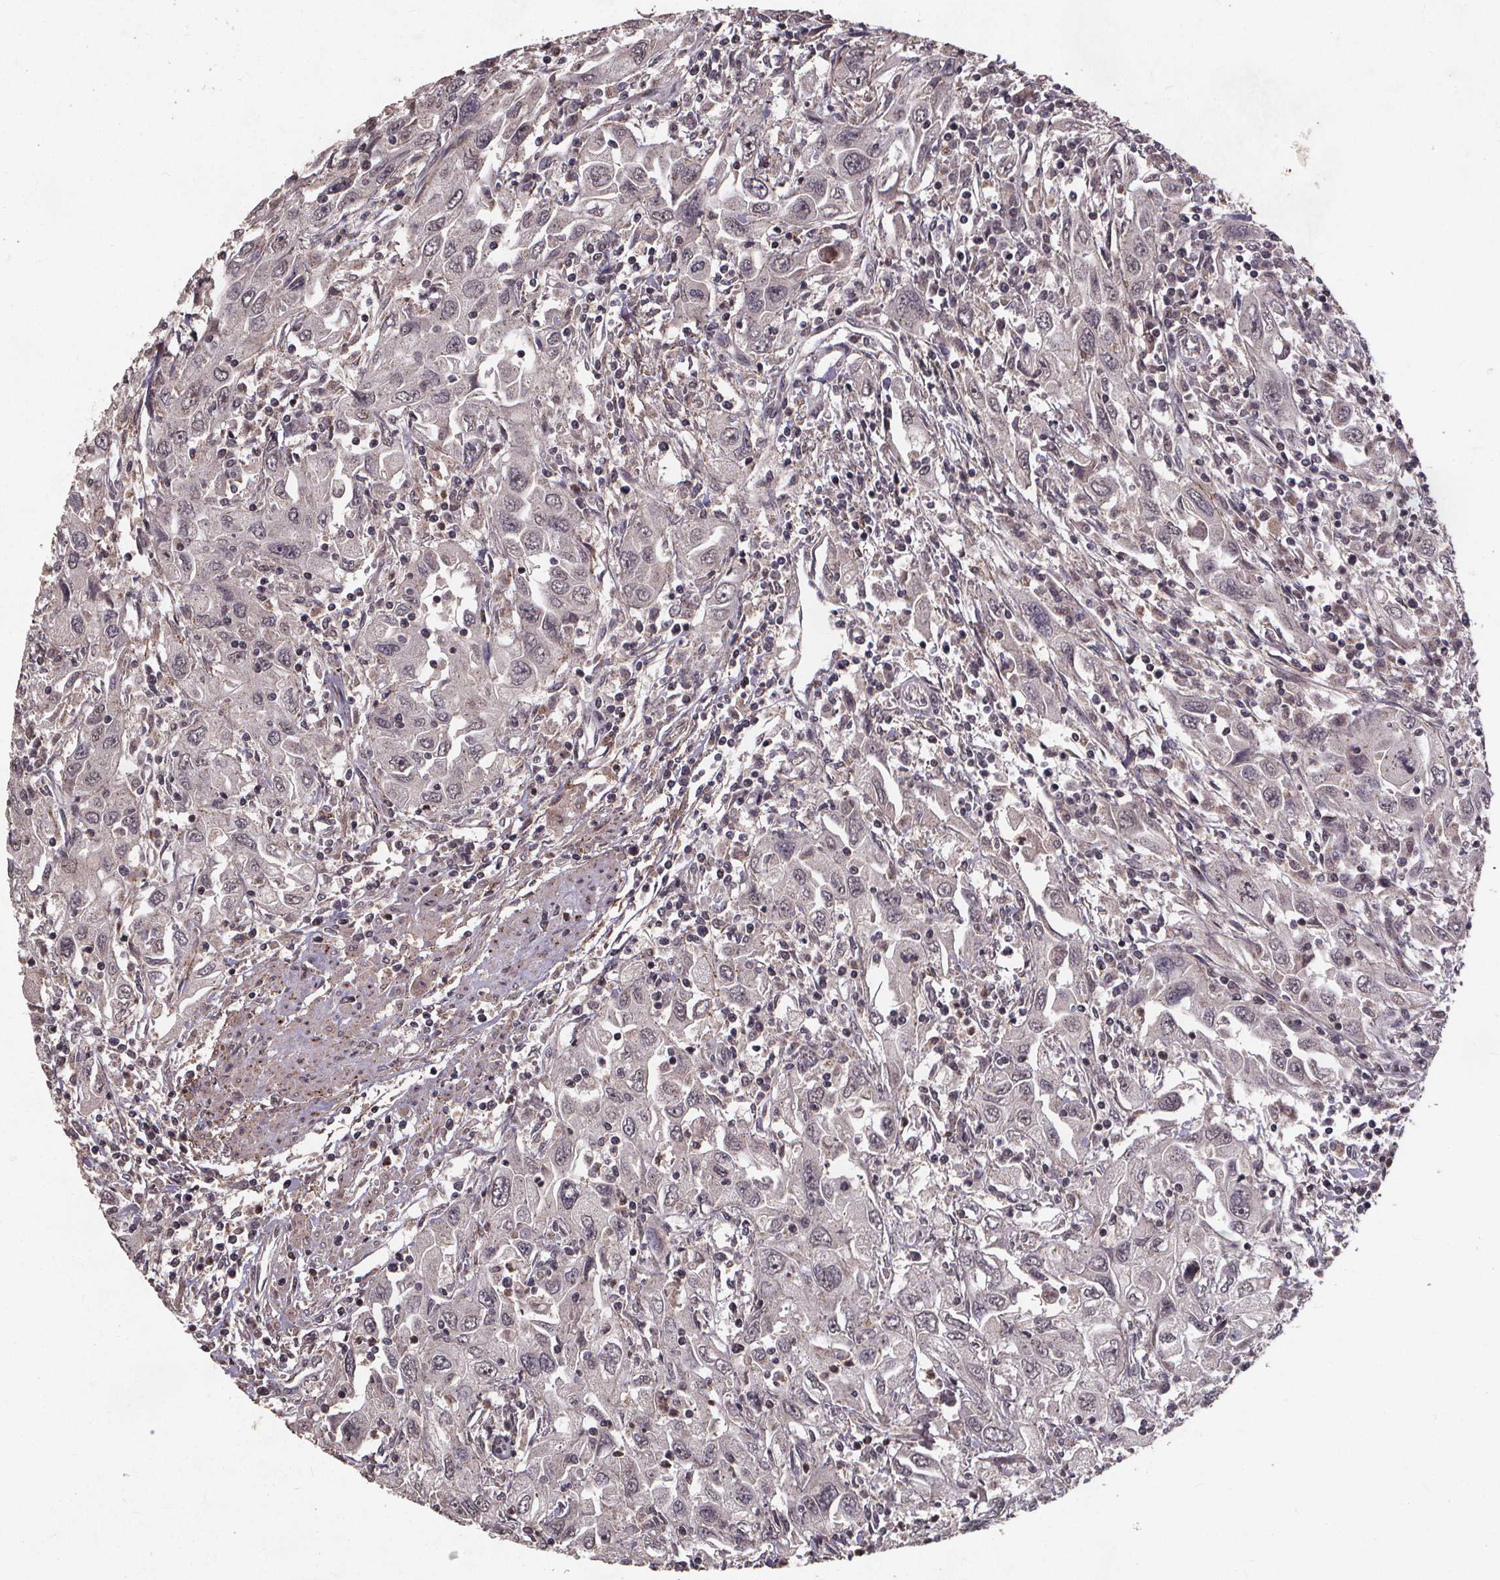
{"staining": {"intensity": "negative", "quantity": "none", "location": "none"}, "tissue": "urothelial cancer", "cell_type": "Tumor cells", "image_type": "cancer", "snomed": [{"axis": "morphology", "description": "Urothelial carcinoma, High grade"}, {"axis": "topography", "description": "Urinary bladder"}], "caption": "This is an IHC histopathology image of human urothelial carcinoma (high-grade). There is no staining in tumor cells.", "gene": "GPX3", "patient": {"sex": "male", "age": 76}}